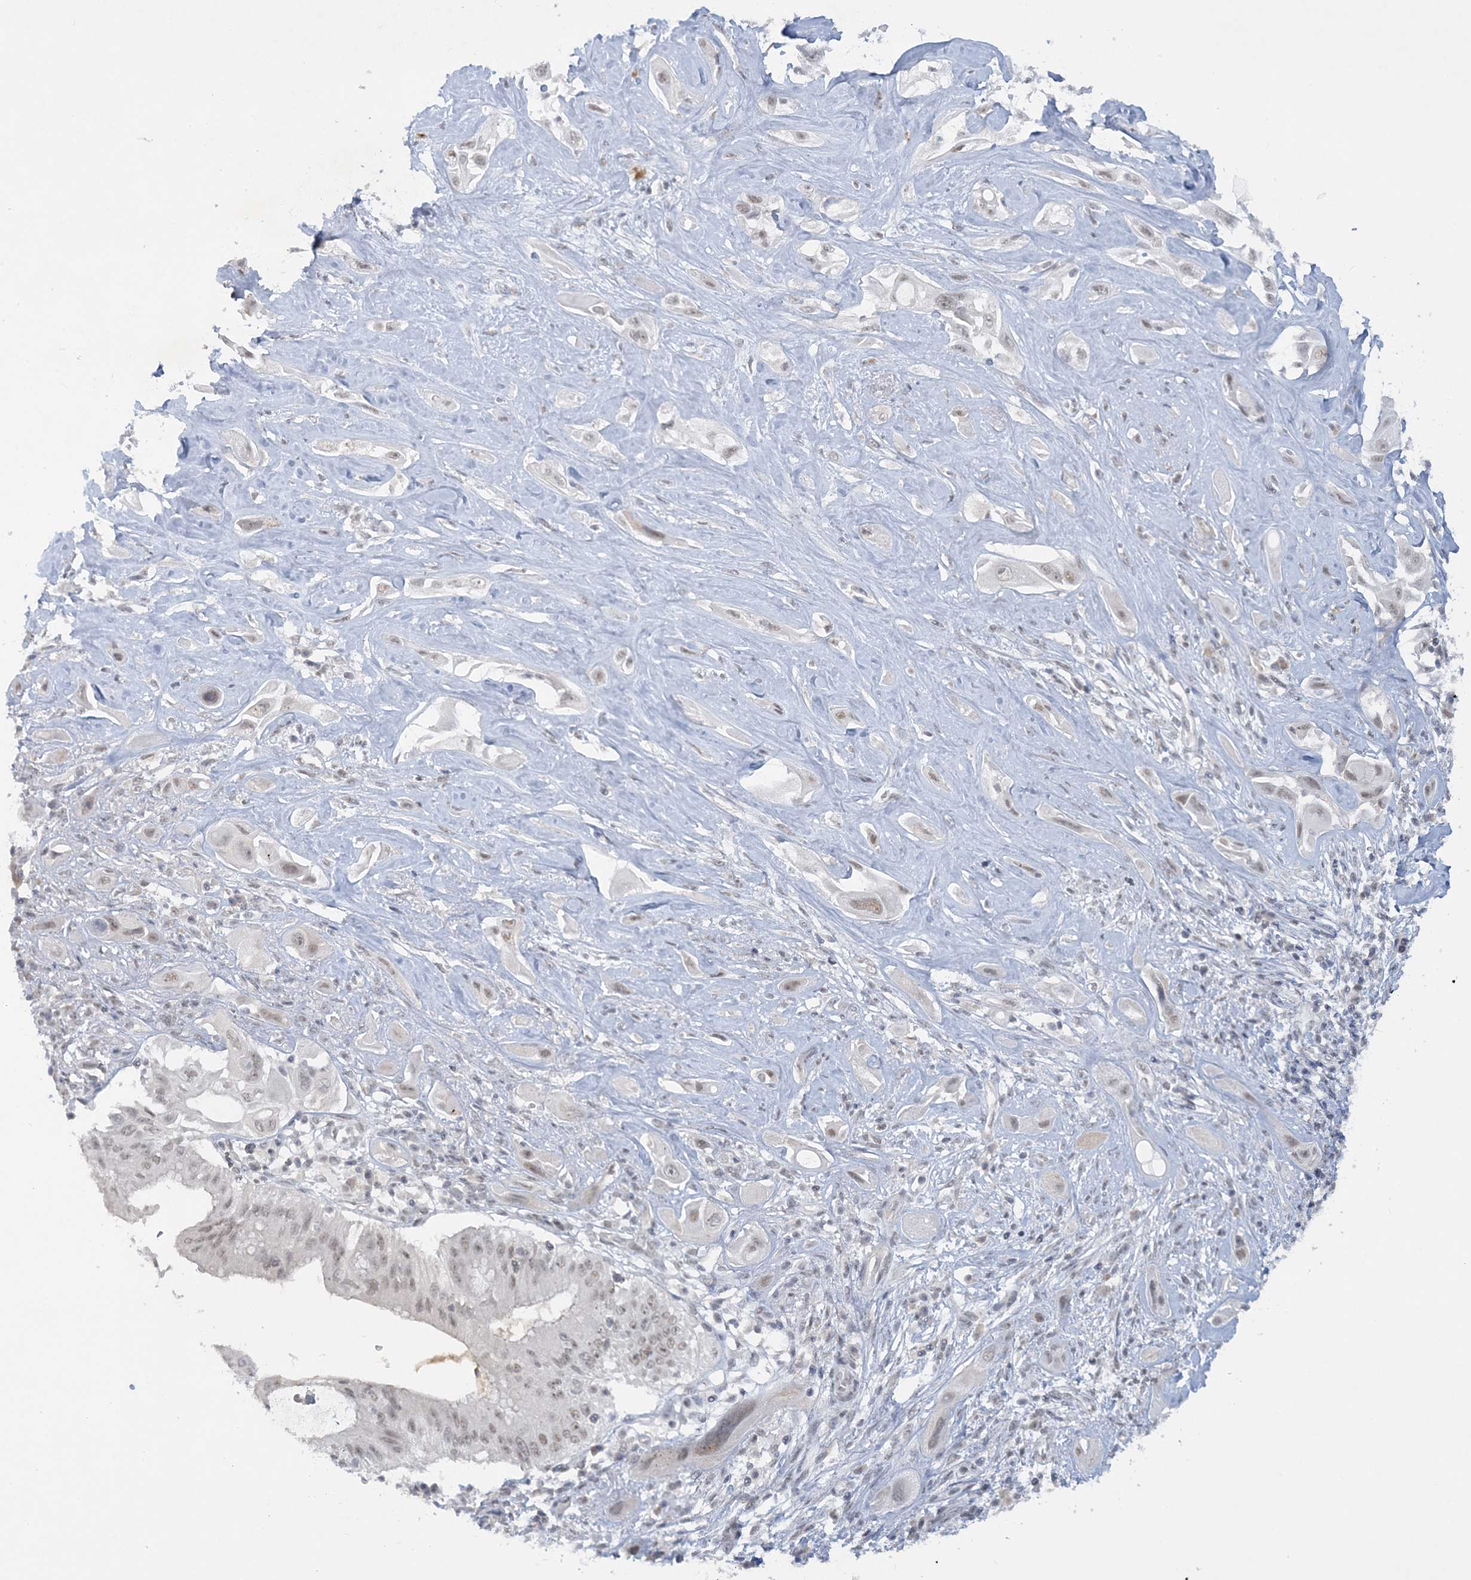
{"staining": {"intensity": "weak", "quantity": "<25%", "location": "nuclear"}, "tissue": "pancreatic cancer", "cell_type": "Tumor cells", "image_type": "cancer", "snomed": [{"axis": "morphology", "description": "Adenocarcinoma, NOS"}, {"axis": "topography", "description": "Pancreas"}], "caption": "There is no significant staining in tumor cells of adenocarcinoma (pancreatic).", "gene": "KMT2D", "patient": {"sex": "male", "age": 68}}